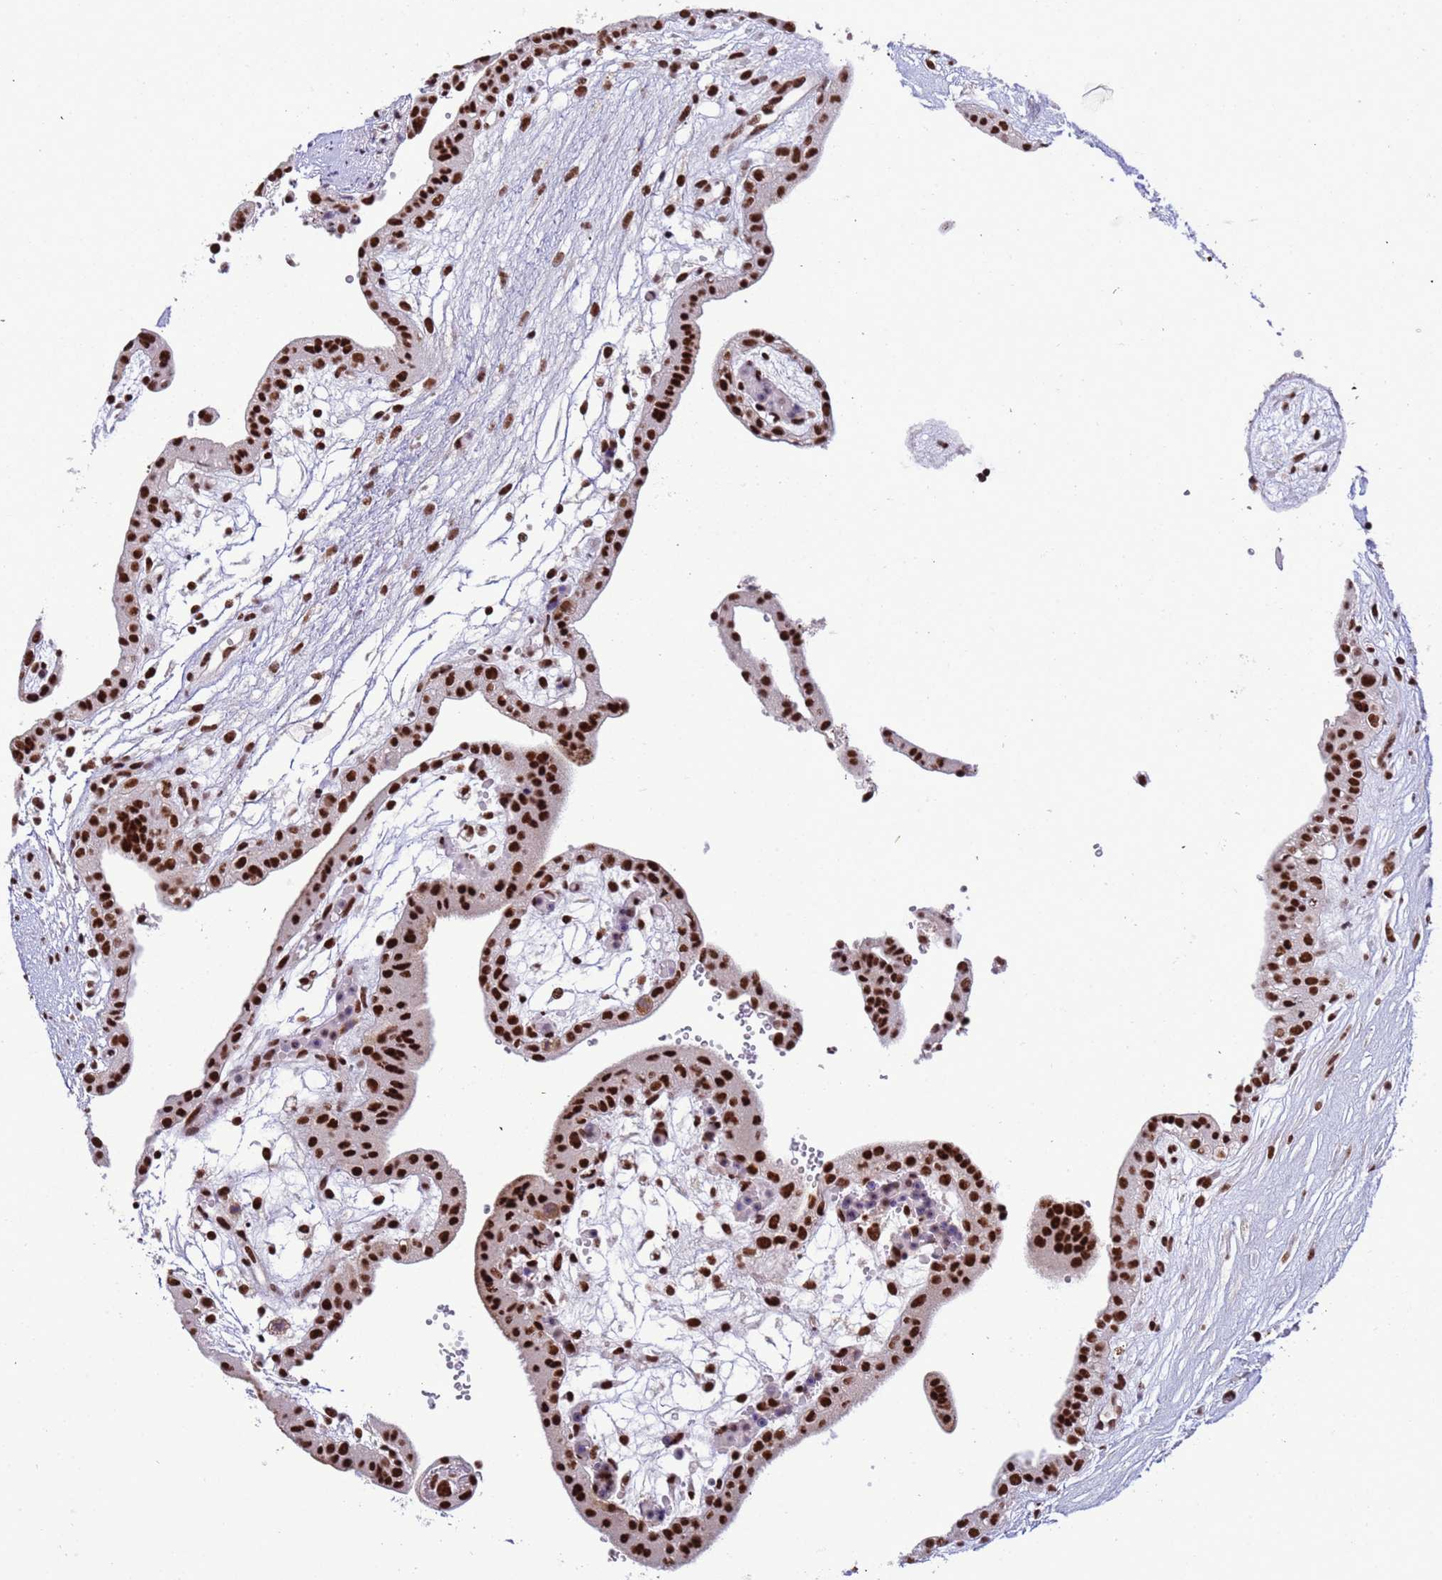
{"staining": {"intensity": "strong", "quantity": ">75%", "location": "nuclear"}, "tissue": "placenta", "cell_type": "Decidual cells", "image_type": "normal", "snomed": [{"axis": "morphology", "description": "Normal tissue, NOS"}, {"axis": "topography", "description": "Placenta"}], "caption": "Placenta stained with immunohistochemistry demonstrates strong nuclear expression in about >75% of decidual cells.", "gene": "SRRT", "patient": {"sex": "female", "age": 18}}